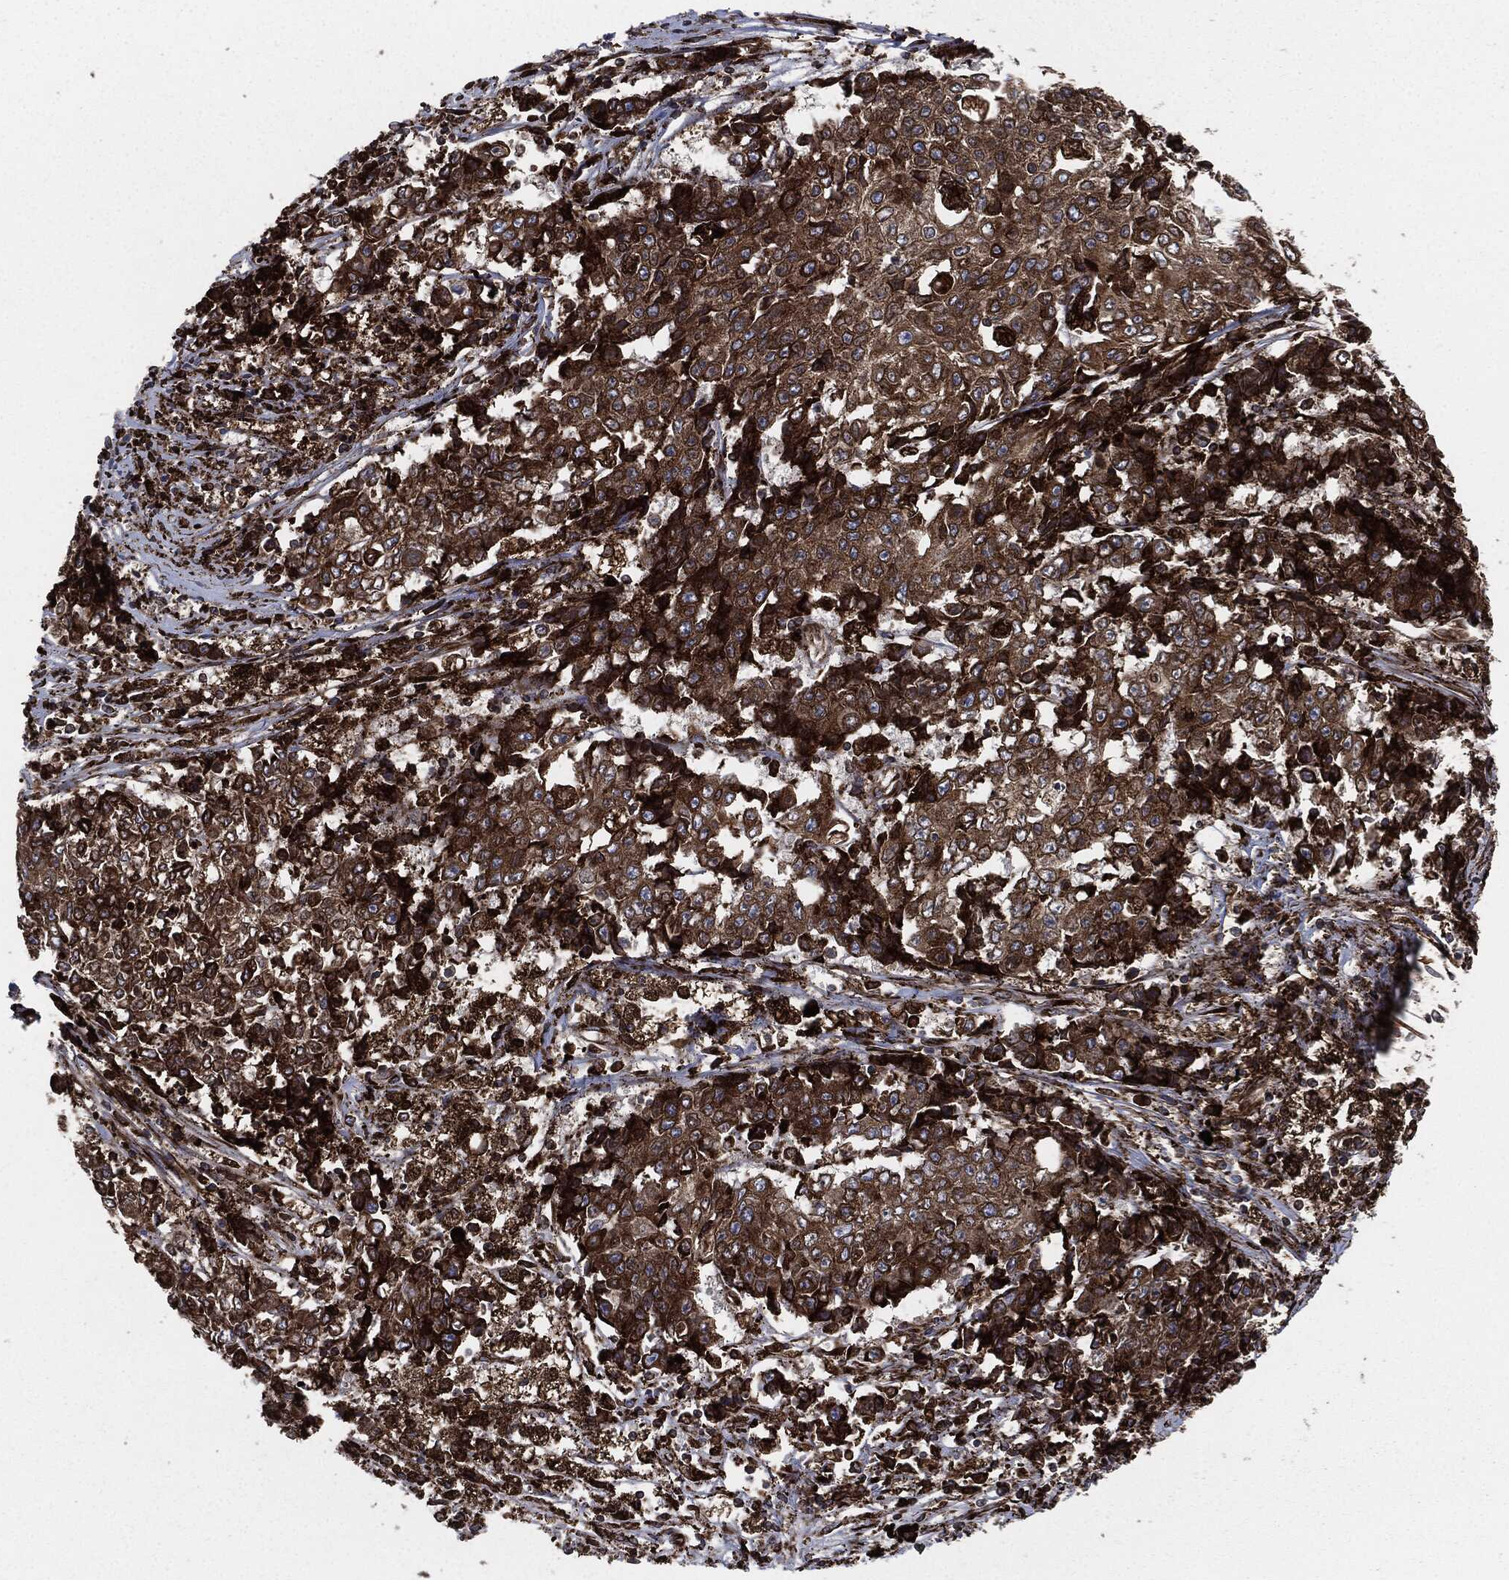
{"staining": {"intensity": "strong", "quantity": ">75%", "location": "cytoplasmic/membranous"}, "tissue": "ovarian cancer", "cell_type": "Tumor cells", "image_type": "cancer", "snomed": [{"axis": "morphology", "description": "Carcinoma, endometroid"}, {"axis": "topography", "description": "Ovary"}], "caption": "Strong cytoplasmic/membranous protein positivity is present in about >75% of tumor cells in endometroid carcinoma (ovarian).", "gene": "CALR", "patient": {"sex": "female", "age": 42}}